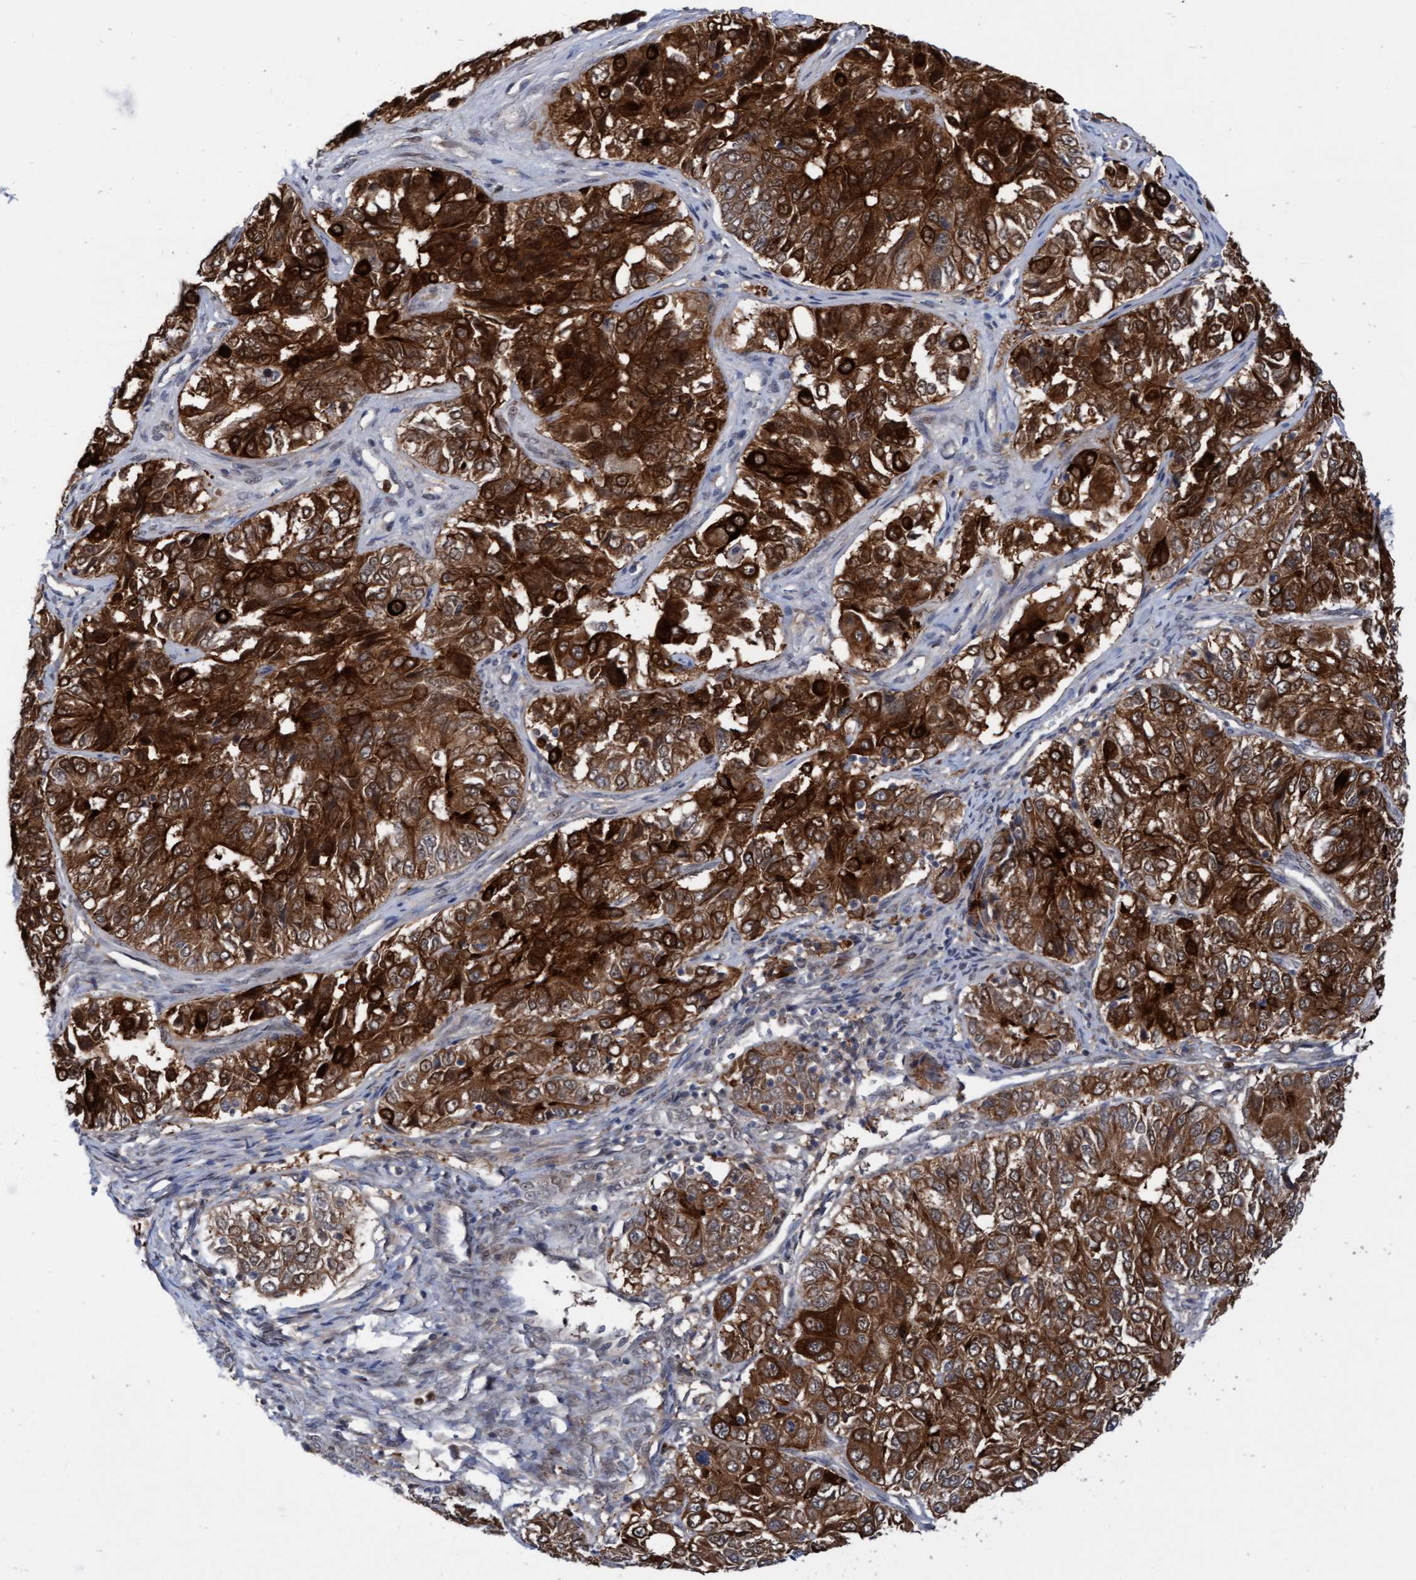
{"staining": {"intensity": "strong", "quantity": ">75%", "location": "cytoplasmic/membranous,nuclear"}, "tissue": "ovarian cancer", "cell_type": "Tumor cells", "image_type": "cancer", "snomed": [{"axis": "morphology", "description": "Carcinoma, endometroid"}, {"axis": "topography", "description": "Ovary"}], "caption": "Ovarian cancer stained with immunohistochemistry shows strong cytoplasmic/membranous and nuclear staining in about >75% of tumor cells.", "gene": "RAP1GAP2", "patient": {"sex": "female", "age": 51}}